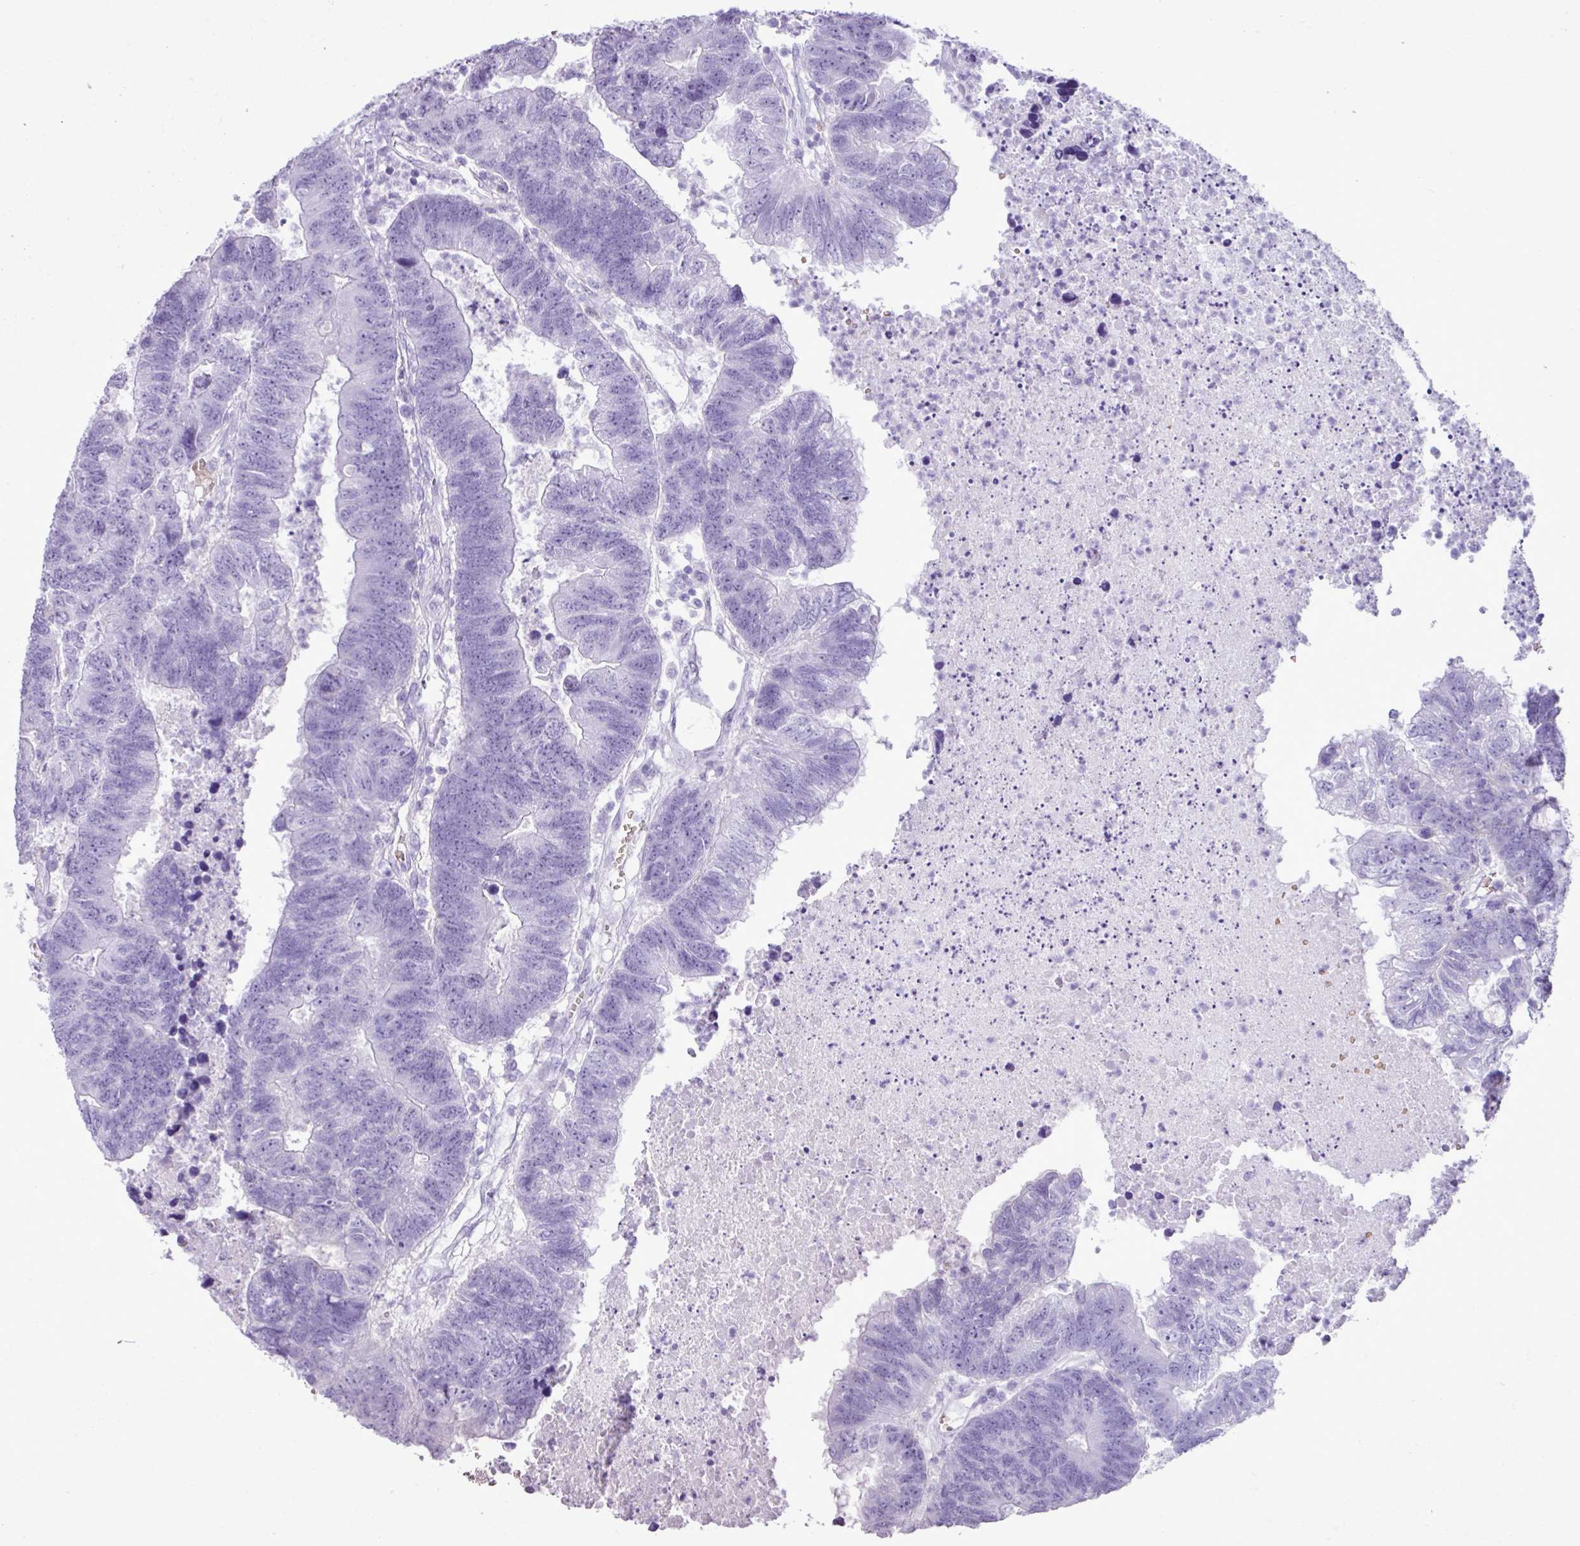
{"staining": {"intensity": "negative", "quantity": "none", "location": "none"}, "tissue": "colorectal cancer", "cell_type": "Tumor cells", "image_type": "cancer", "snomed": [{"axis": "morphology", "description": "Adenocarcinoma, NOS"}, {"axis": "topography", "description": "Colon"}], "caption": "Human adenocarcinoma (colorectal) stained for a protein using immunohistochemistry reveals no staining in tumor cells.", "gene": "ZSCAN5A", "patient": {"sex": "female", "age": 48}}